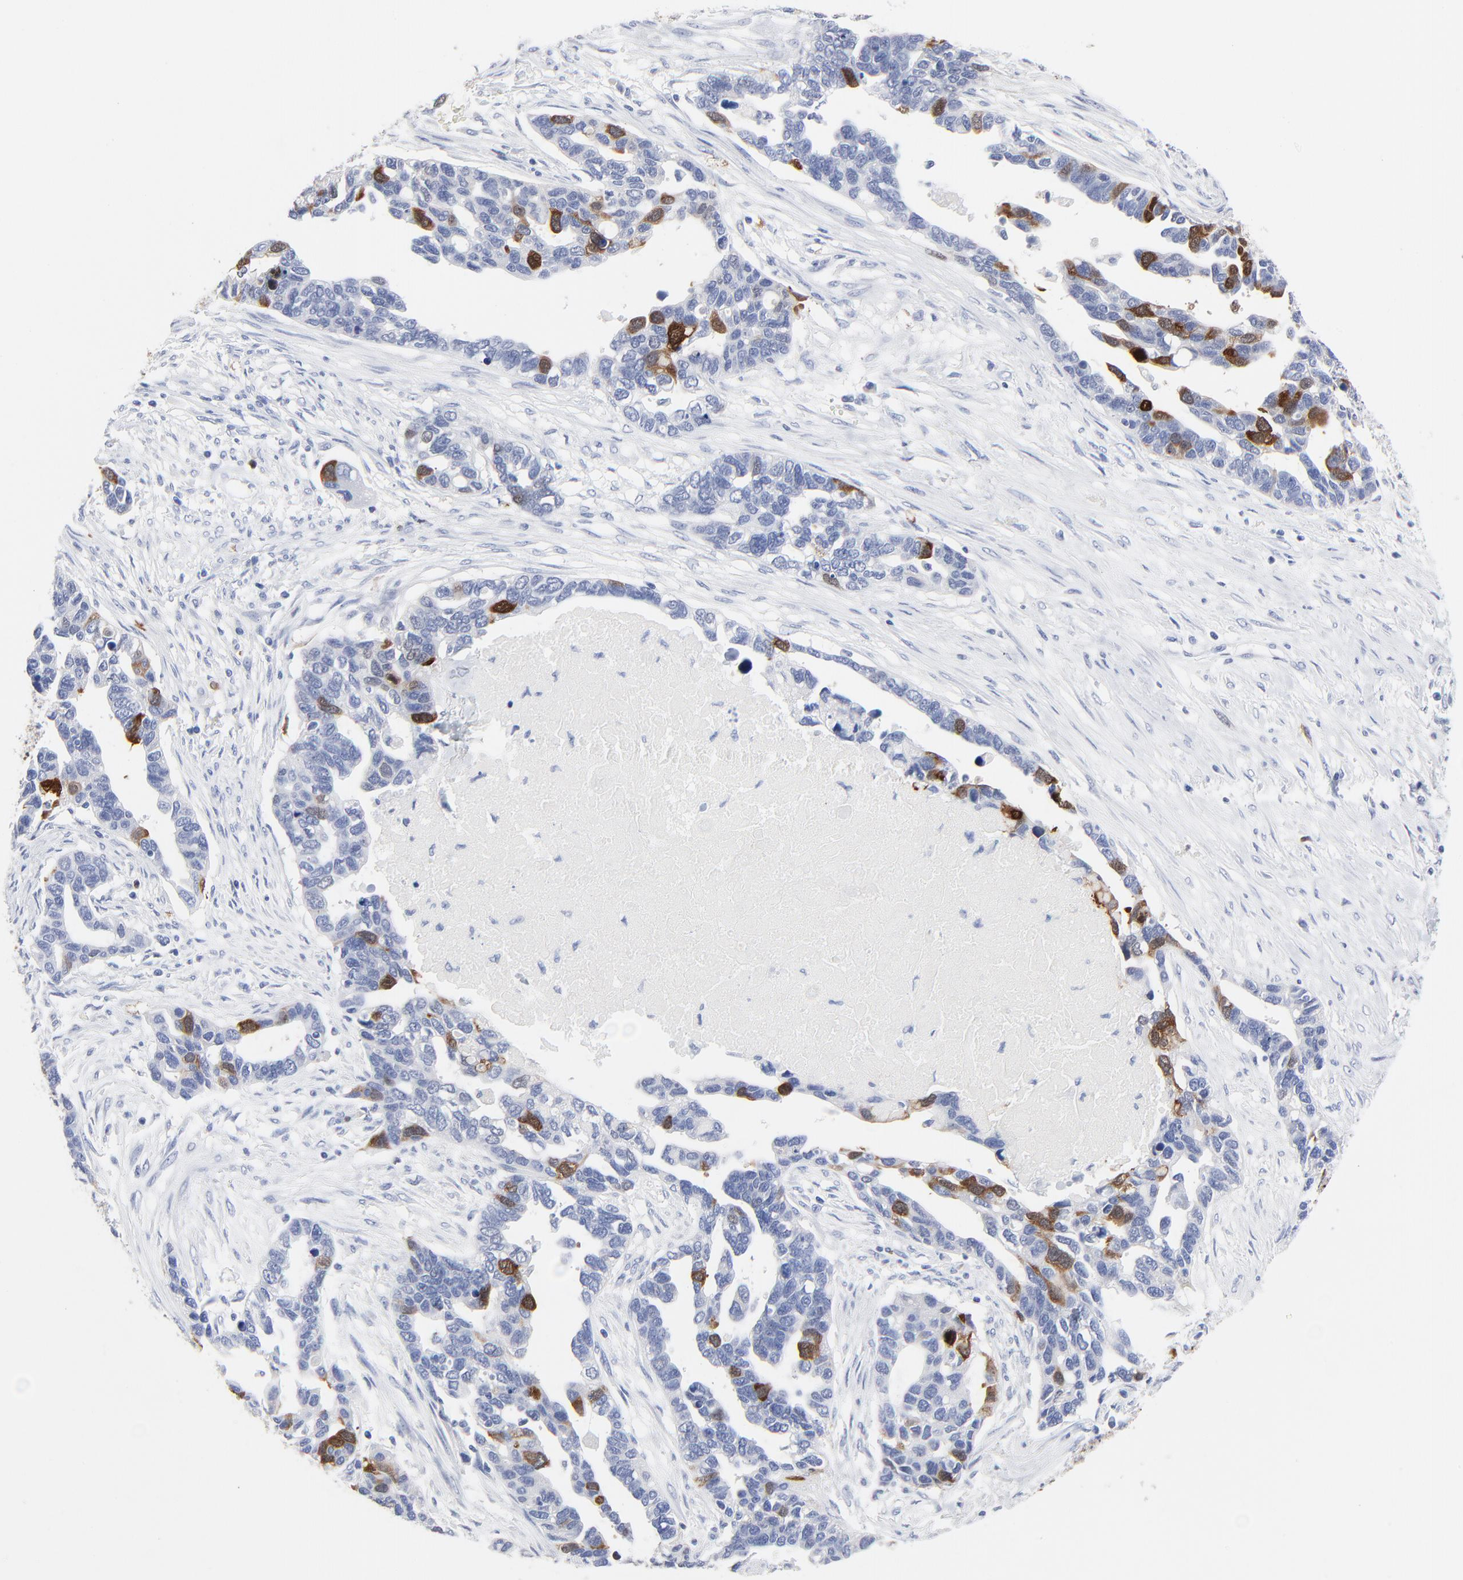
{"staining": {"intensity": "strong", "quantity": "<25%", "location": "cytoplasmic/membranous,nuclear"}, "tissue": "ovarian cancer", "cell_type": "Tumor cells", "image_type": "cancer", "snomed": [{"axis": "morphology", "description": "Cystadenocarcinoma, serous, NOS"}, {"axis": "topography", "description": "Ovary"}], "caption": "Protein expression analysis of ovarian cancer (serous cystadenocarcinoma) shows strong cytoplasmic/membranous and nuclear staining in about <25% of tumor cells. (IHC, brightfield microscopy, high magnification).", "gene": "CDK1", "patient": {"sex": "female", "age": 54}}